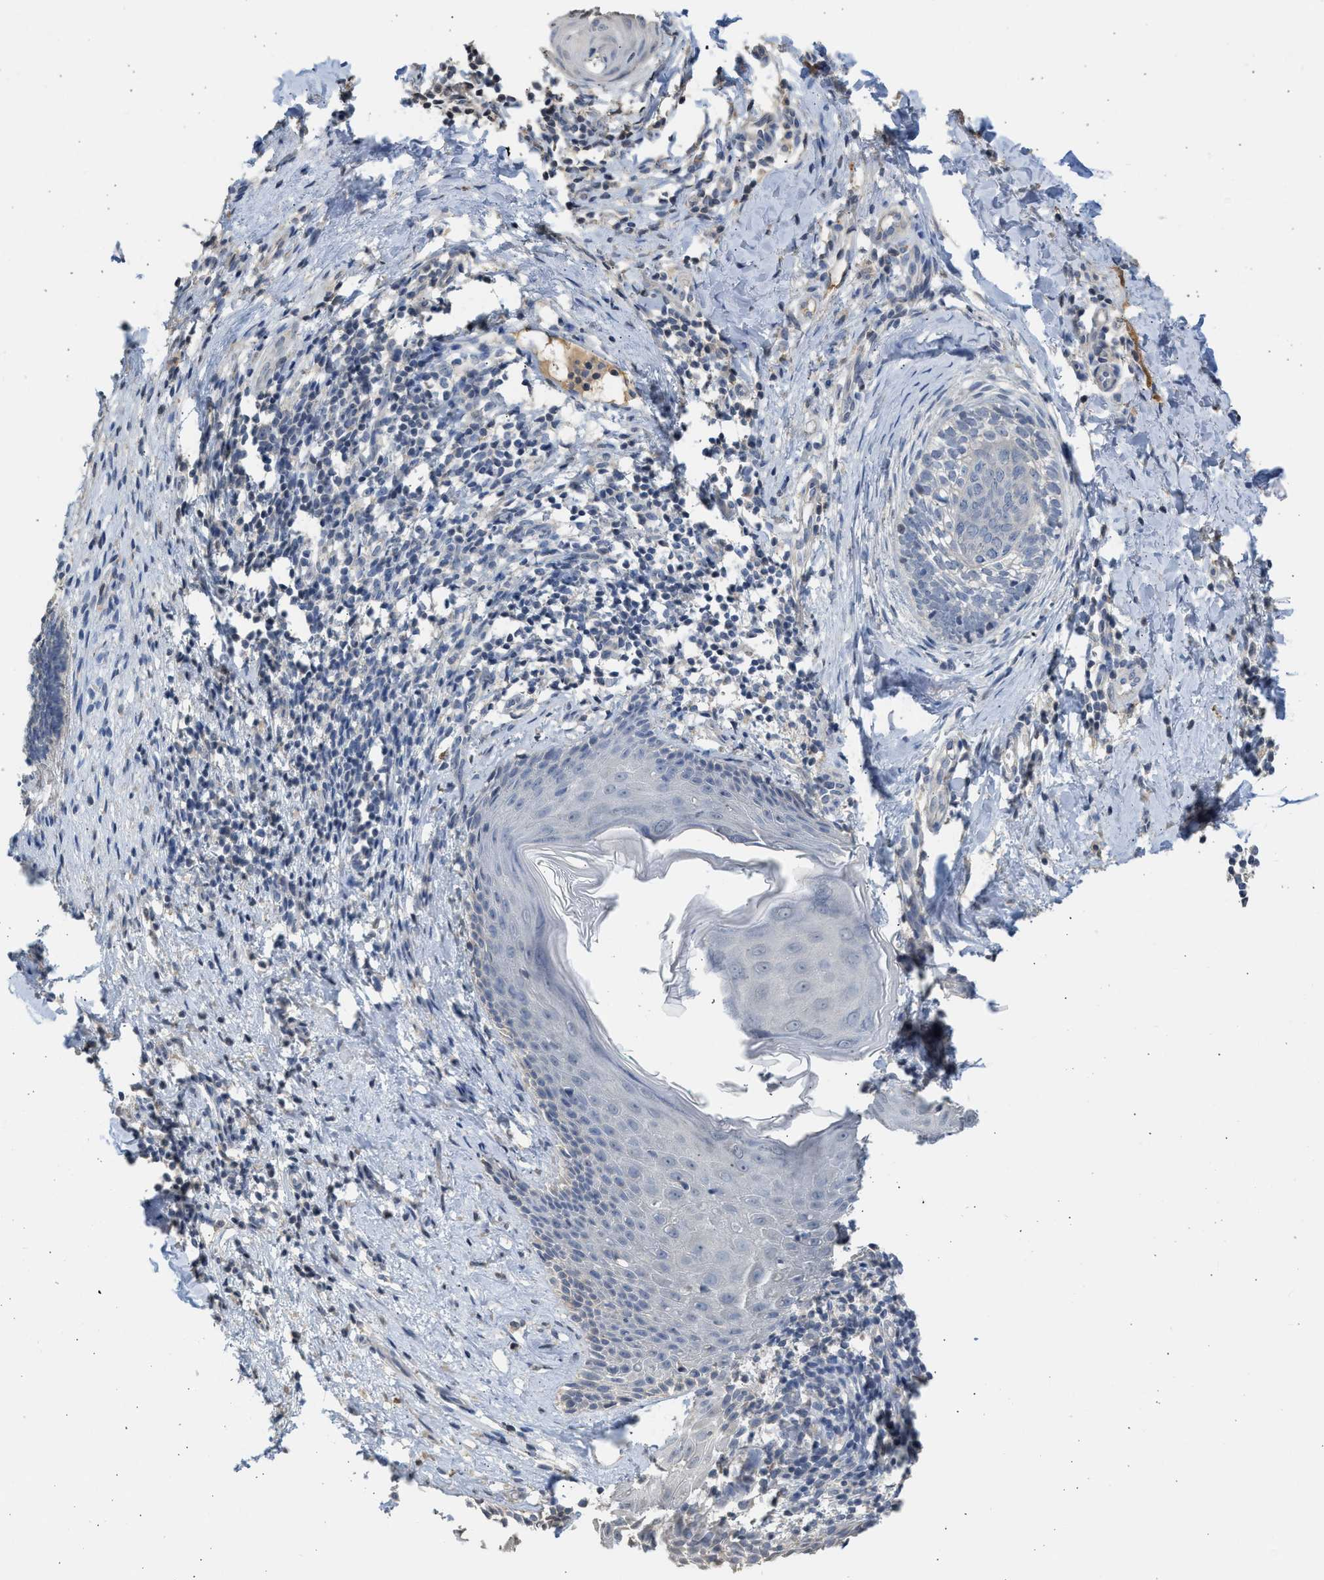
{"staining": {"intensity": "negative", "quantity": "none", "location": "none"}, "tissue": "skin cancer", "cell_type": "Tumor cells", "image_type": "cancer", "snomed": [{"axis": "morphology", "description": "Basal cell carcinoma"}, {"axis": "topography", "description": "Skin"}], "caption": "Basal cell carcinoma (skin) stained for a protein using IHC reveals no positivity tumor cells.", "gene": "SULT2A1", "patient": {"sex": "male", "age": 60}}